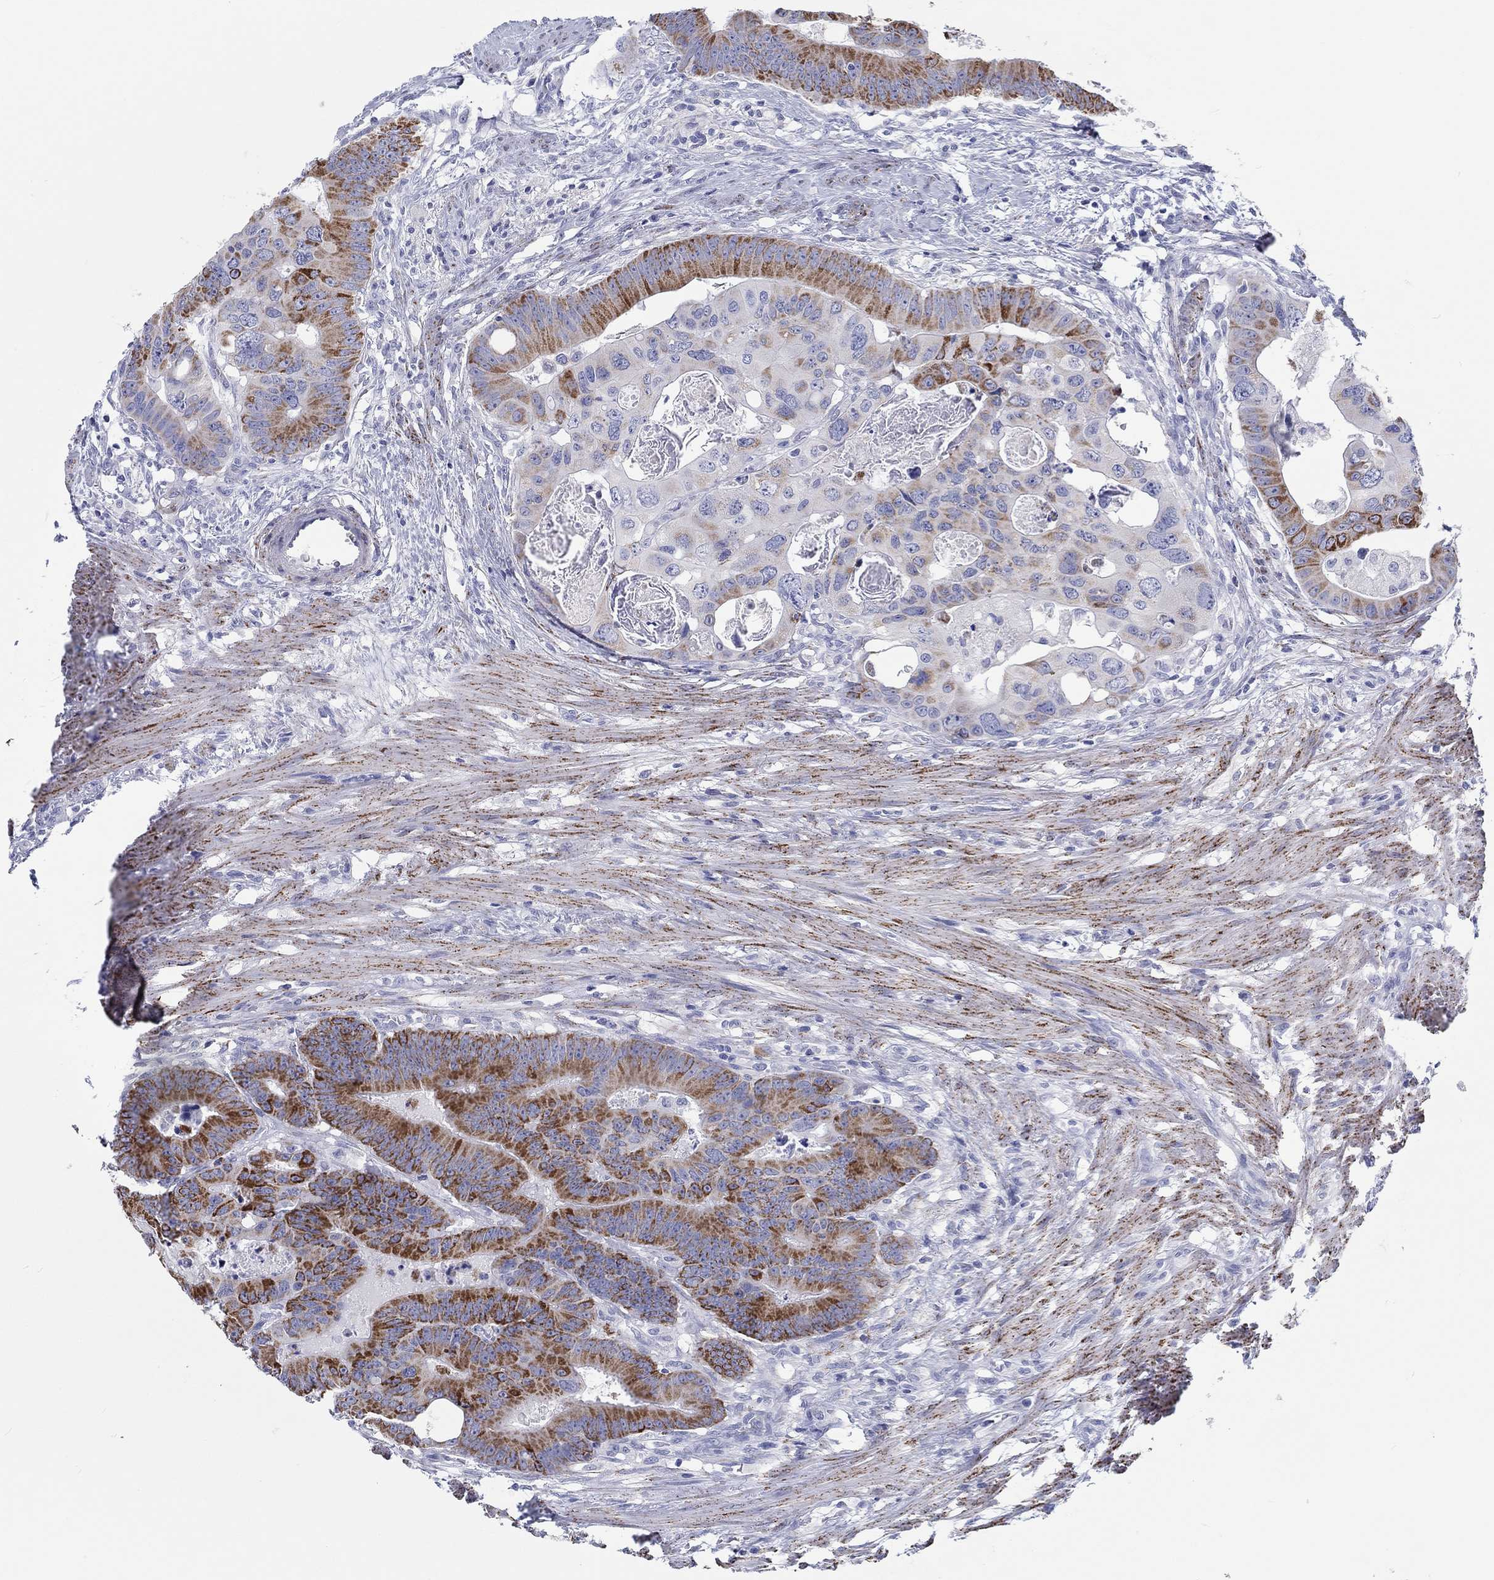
{"staining": {"intensity": "strong", "quantity": "25%-75%", "location": "cytoplasmic/membranous"}, "tissue": "colorectal cancer", "cell_type": "Tumor cells", "image_type": "cancer", "snomed": [{"axis": "morphology", "description": "Adenocarcinoma, NOS"}, {"axis": "topography", "description": "Rectum"}], "caption": "Immunohistochemistry (IHC) of colorectal cancer (adenocarcinoma) displays high levels of strong cytoplasmic/membranous positivity in about 25%-75% of tumor cells.", "gene": "H1-1", "patient": {"sex": "male", "age": 64}}